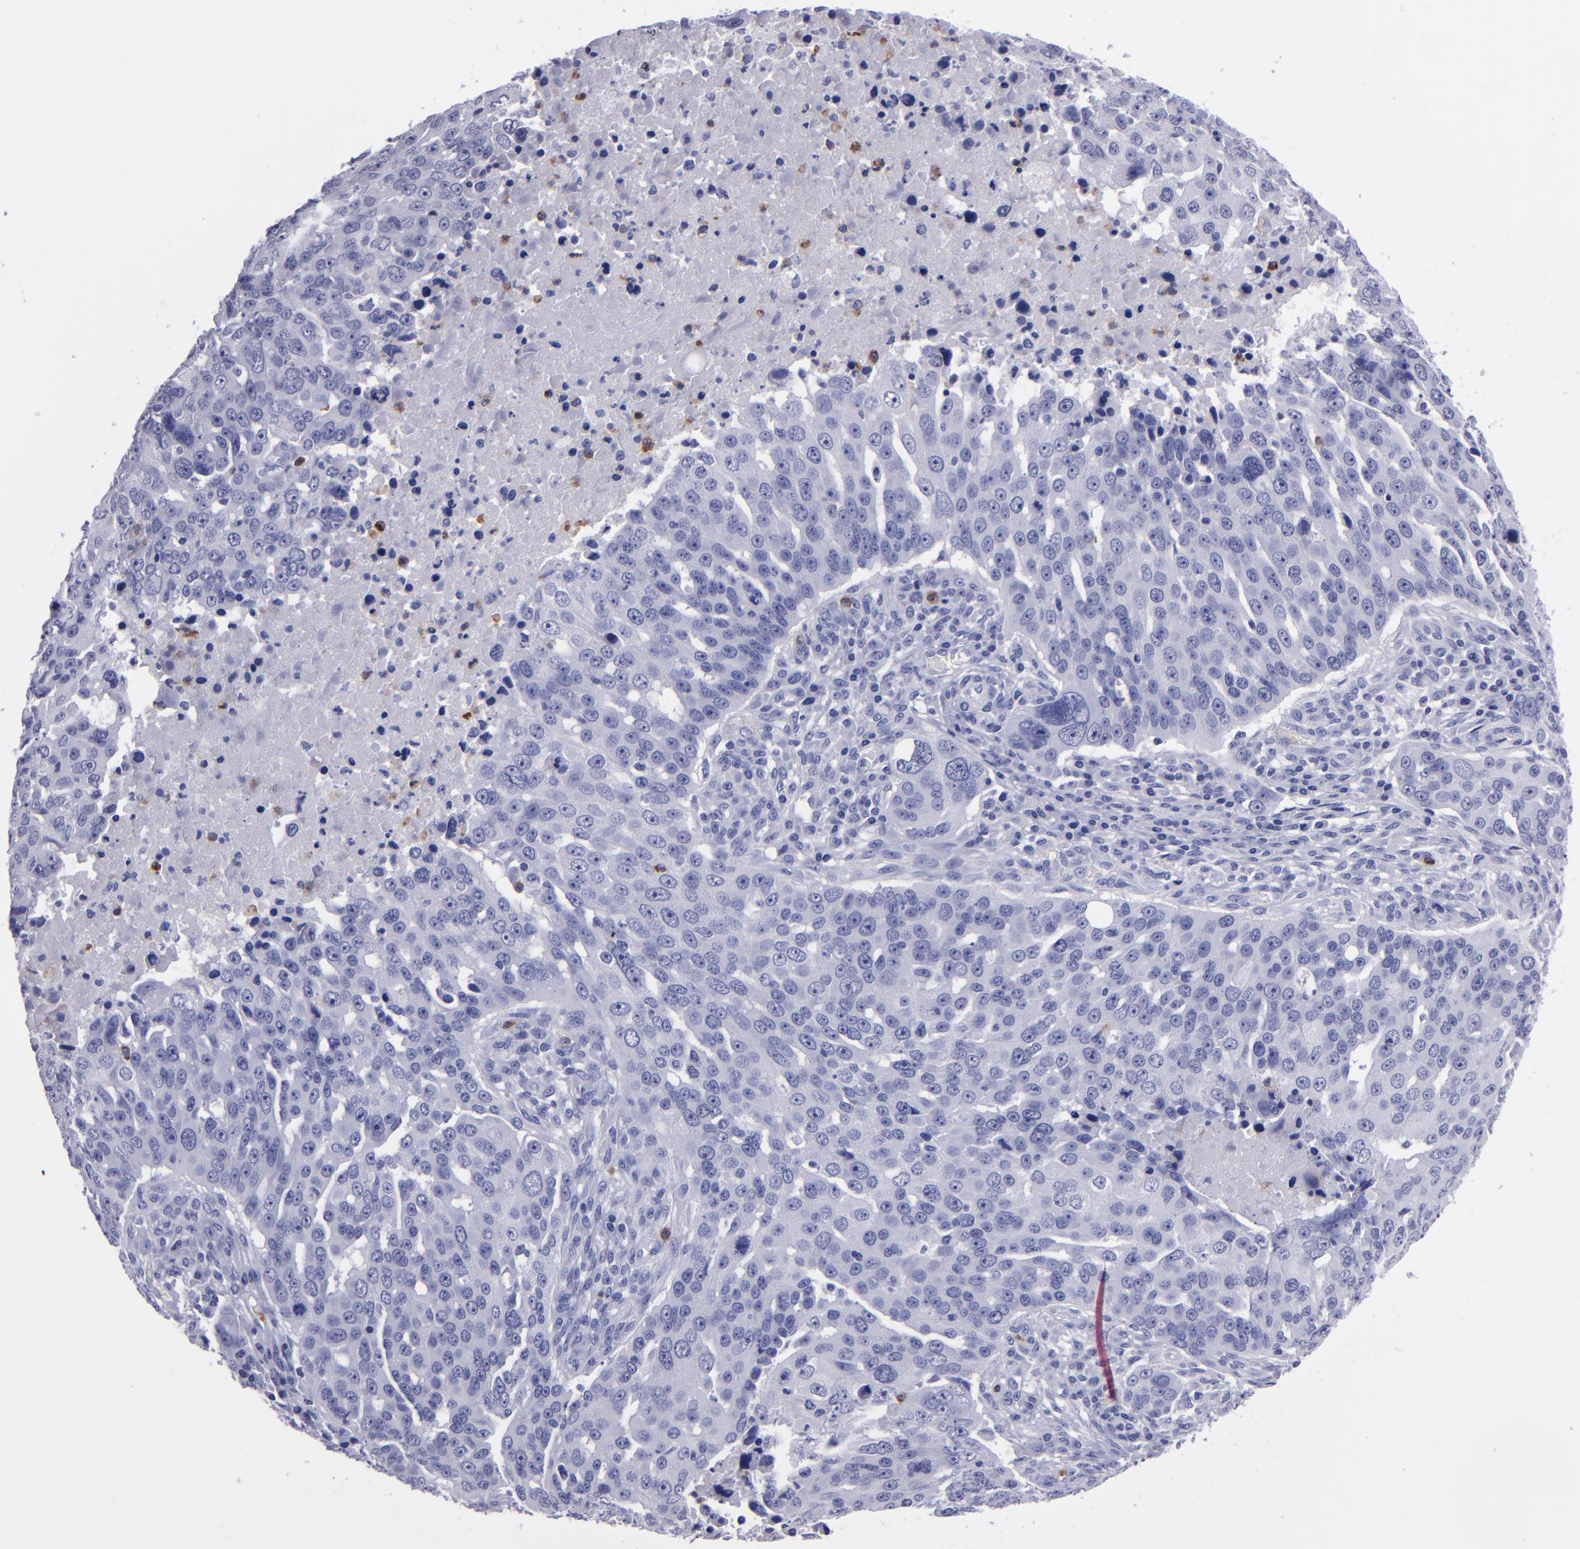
{"staining": {"intensity": "negative", "quantity": "none", "location": "none"}, "tissue": "ovarian cancer", "cell_type": "Tumor cells", "image_type": "cancer", "snomed": [{"axis": "morphology", "description": "Carcinoma, endometroid"}, {"axis": "topography", "description": "Ovary"}], "caption": "DAB (3,3'-diaminobenzidine) immunohistochemical staining of ovarian cancer (endometroid carcinoma) shows no significant positivity in tumor cells. (Immunohistochemistry (ihc), brightfield microscopy, high magnification).", "gene": "CR1", "patient": {"sex": "female", "age": 75}}